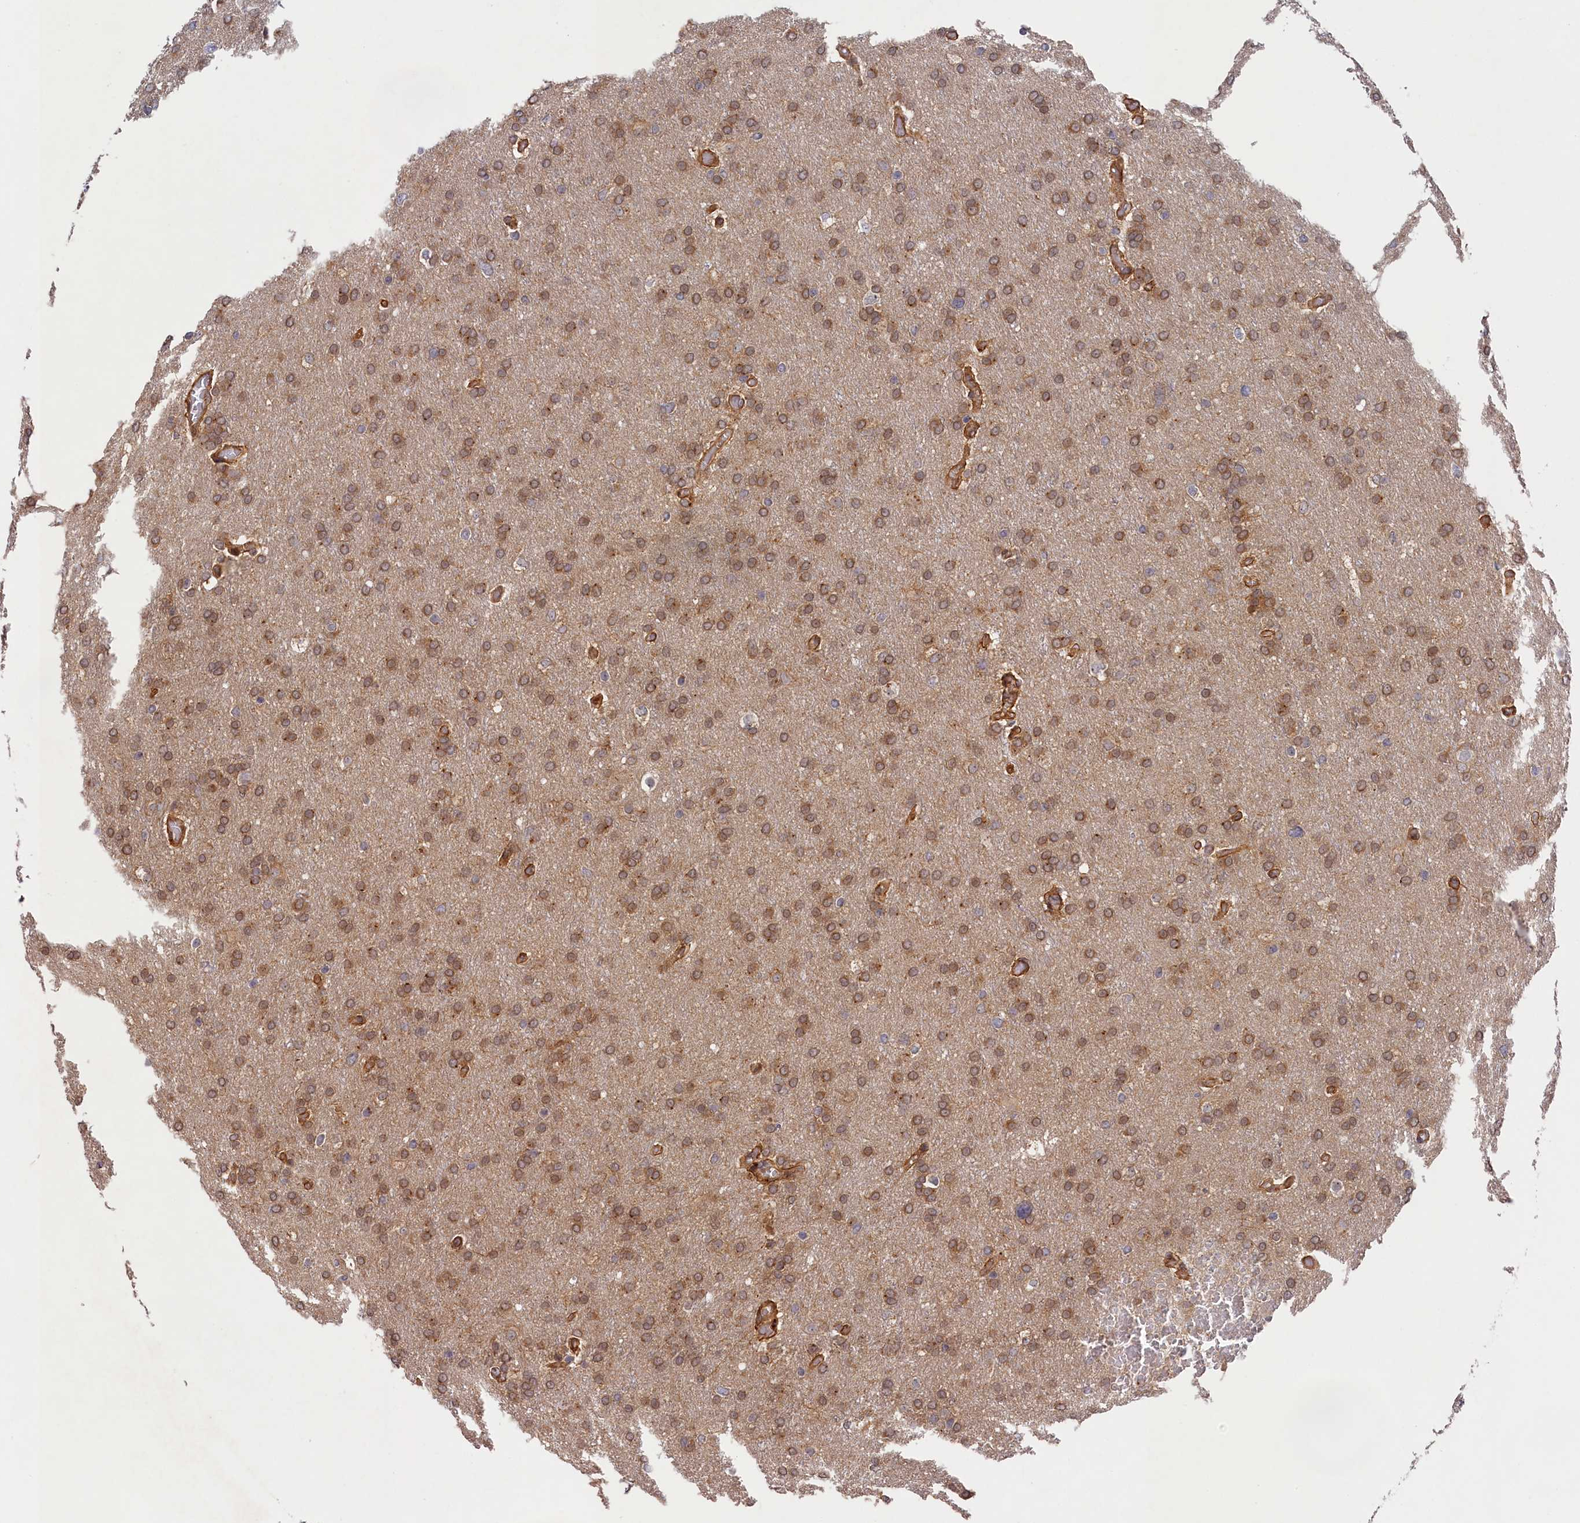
{"staining": {"intensity": "moderate", "quantity": ">75%", "location": "cytoplasmic/membranous"}, "tissue": "glioma", "cell_type": "Tumor cells", "image_type": "cancer", "snomed": [{"axis": "morphology", "description": "Glioma, malignant, High grade"}, {"axis": "topography", "description": "Cerebral cortex"}], "caption": "This is a micrograph of IHC staining of malignant glioma (high-grade), which shows moderate staining in the cytoplasmic/membranous of tumor cells.", "gene": "CEP44", "patient": {"sex": "female", "age": 36}}